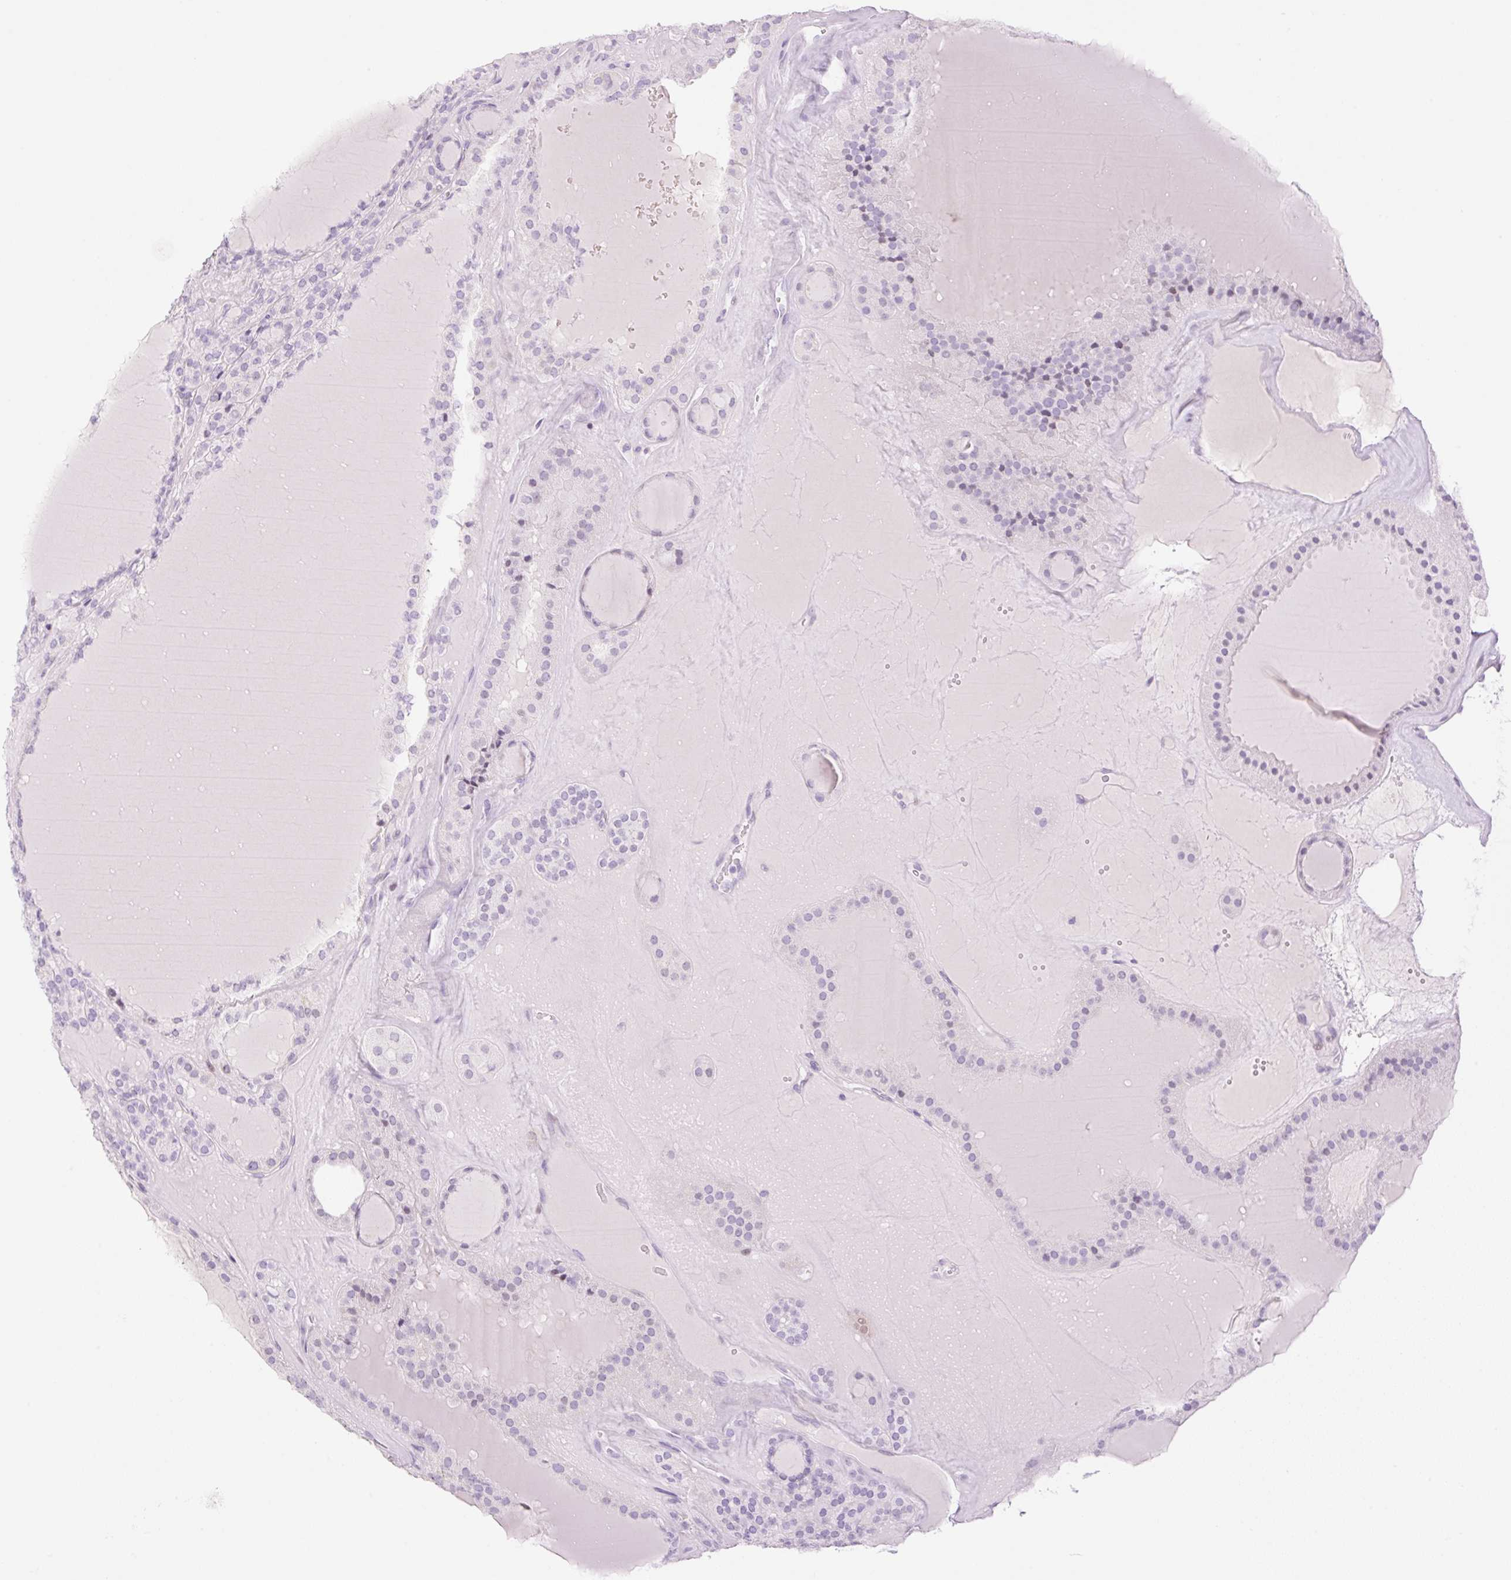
{"staining": {"intensity": "negative", "quantity": "none", "location": "none"}, "tissue": "thyroid cancer", "cell_type": "Tumor cells", "image_type": "cancer", "snomed": [{"axis": "morphology", "description": "Follicular adenoma carcinoma, NOS"}, {"axis": "topography", "description": "Thyroid gland"}], "caption": "There is no significant positivity in tumor cells of thyroid follicular adenoma carcinoma.", "gene": "SP140L", "patient": {"sex": "female", "age": 63}}